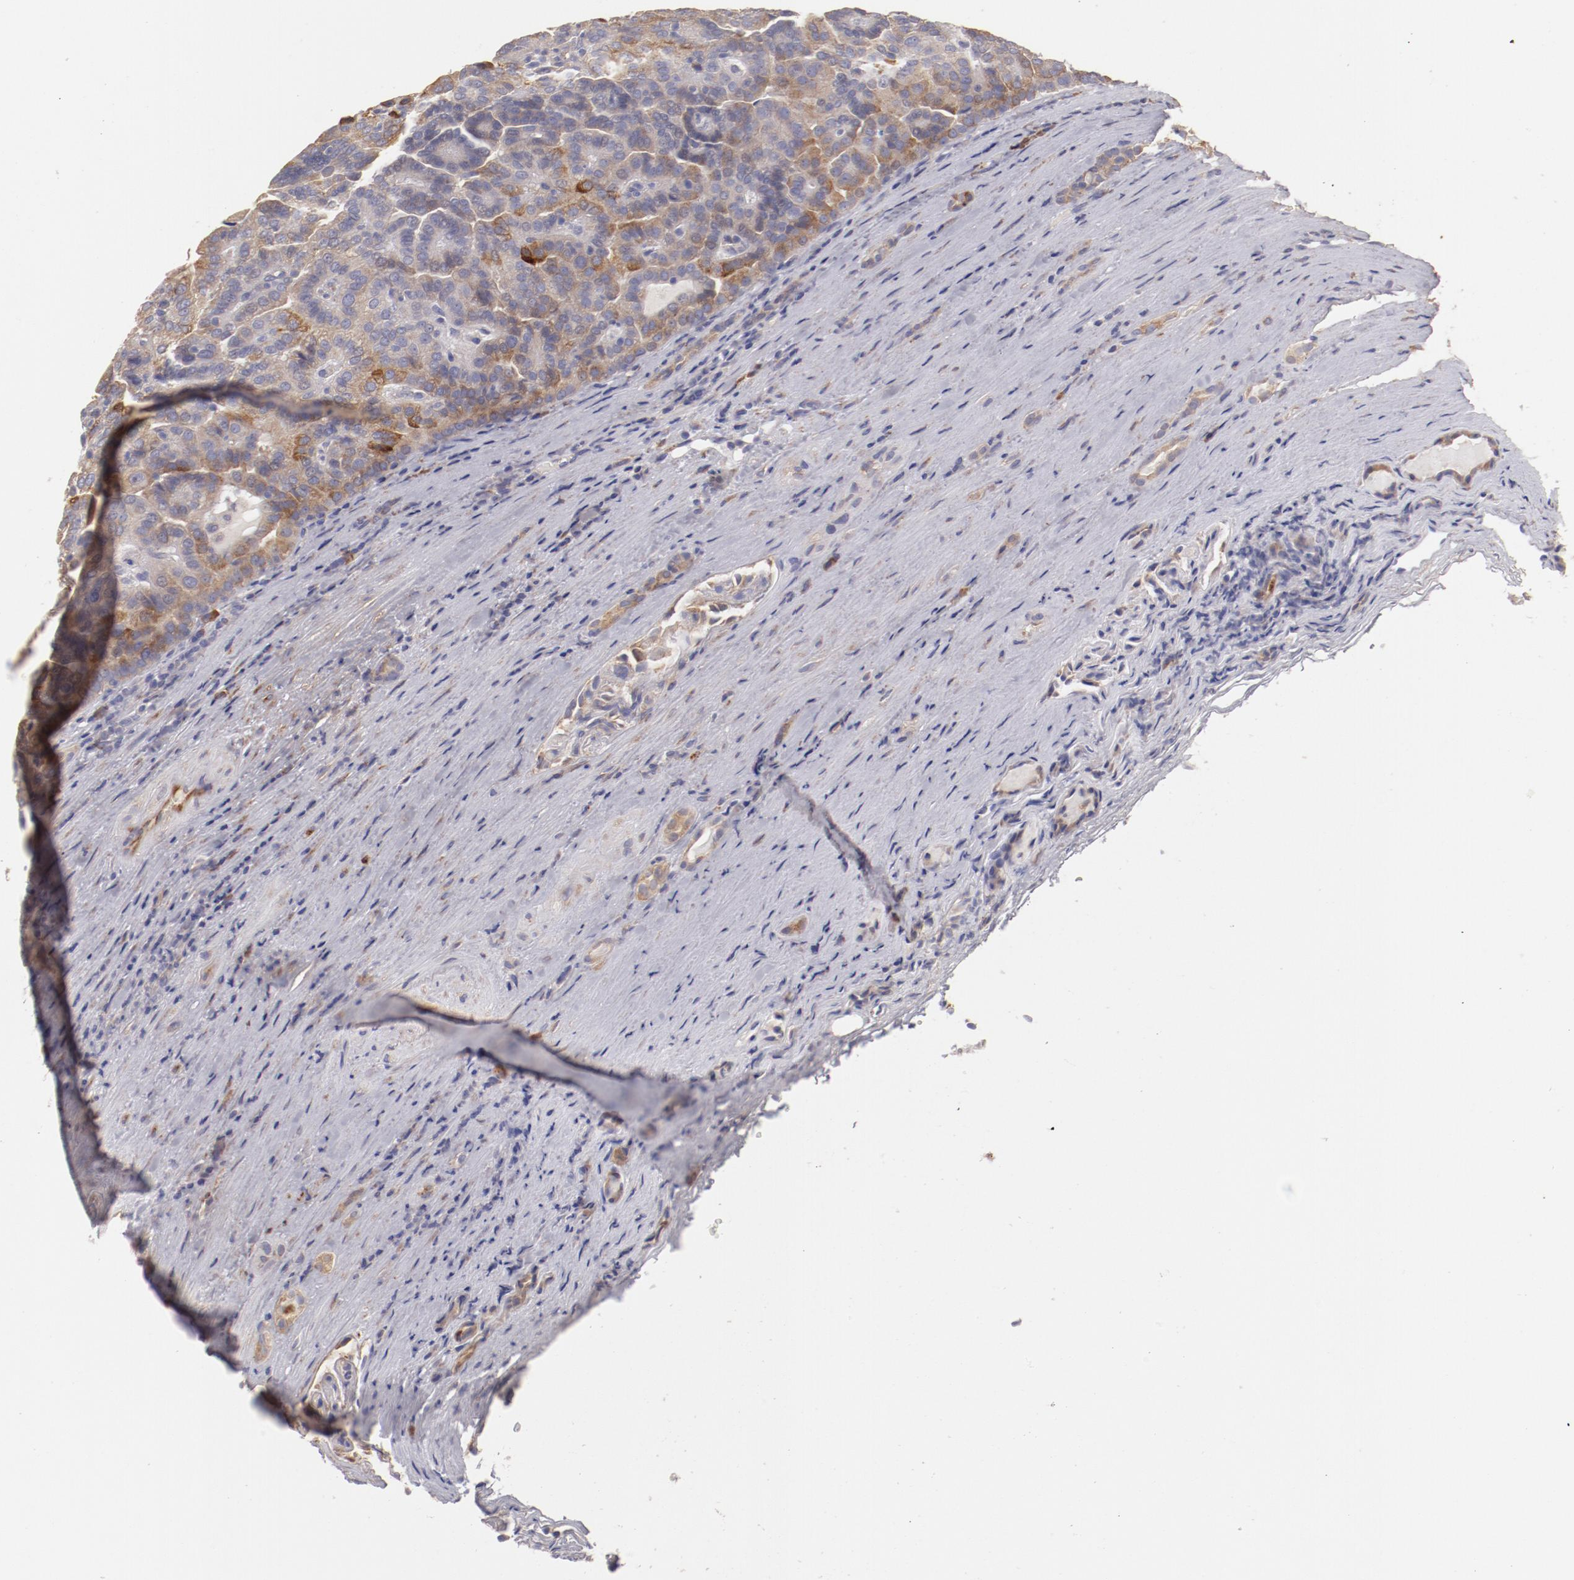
{"staining": {"intensity": "moderate", "quantity": "25%-75%", "location": "cytoplasmic/membranous"}, "tissue": "renal cancer", "cell_type": "Tumor cells", "image_type": "cancer", "snomed": [{"axis": "morphology", "description": "Adenocarcinoma, NOS"}, {"axis": "topography", "description": "Kidney"}], "caption": "Renal cancer (adenocarcinoma) stained for a protein (brown) displays moderate cytoplasmic/membranous positive expression in approximately 25%-75% of tumor cells.", "gene": "ENTPD5", "patient": {"sex": "male", "age": 61}}